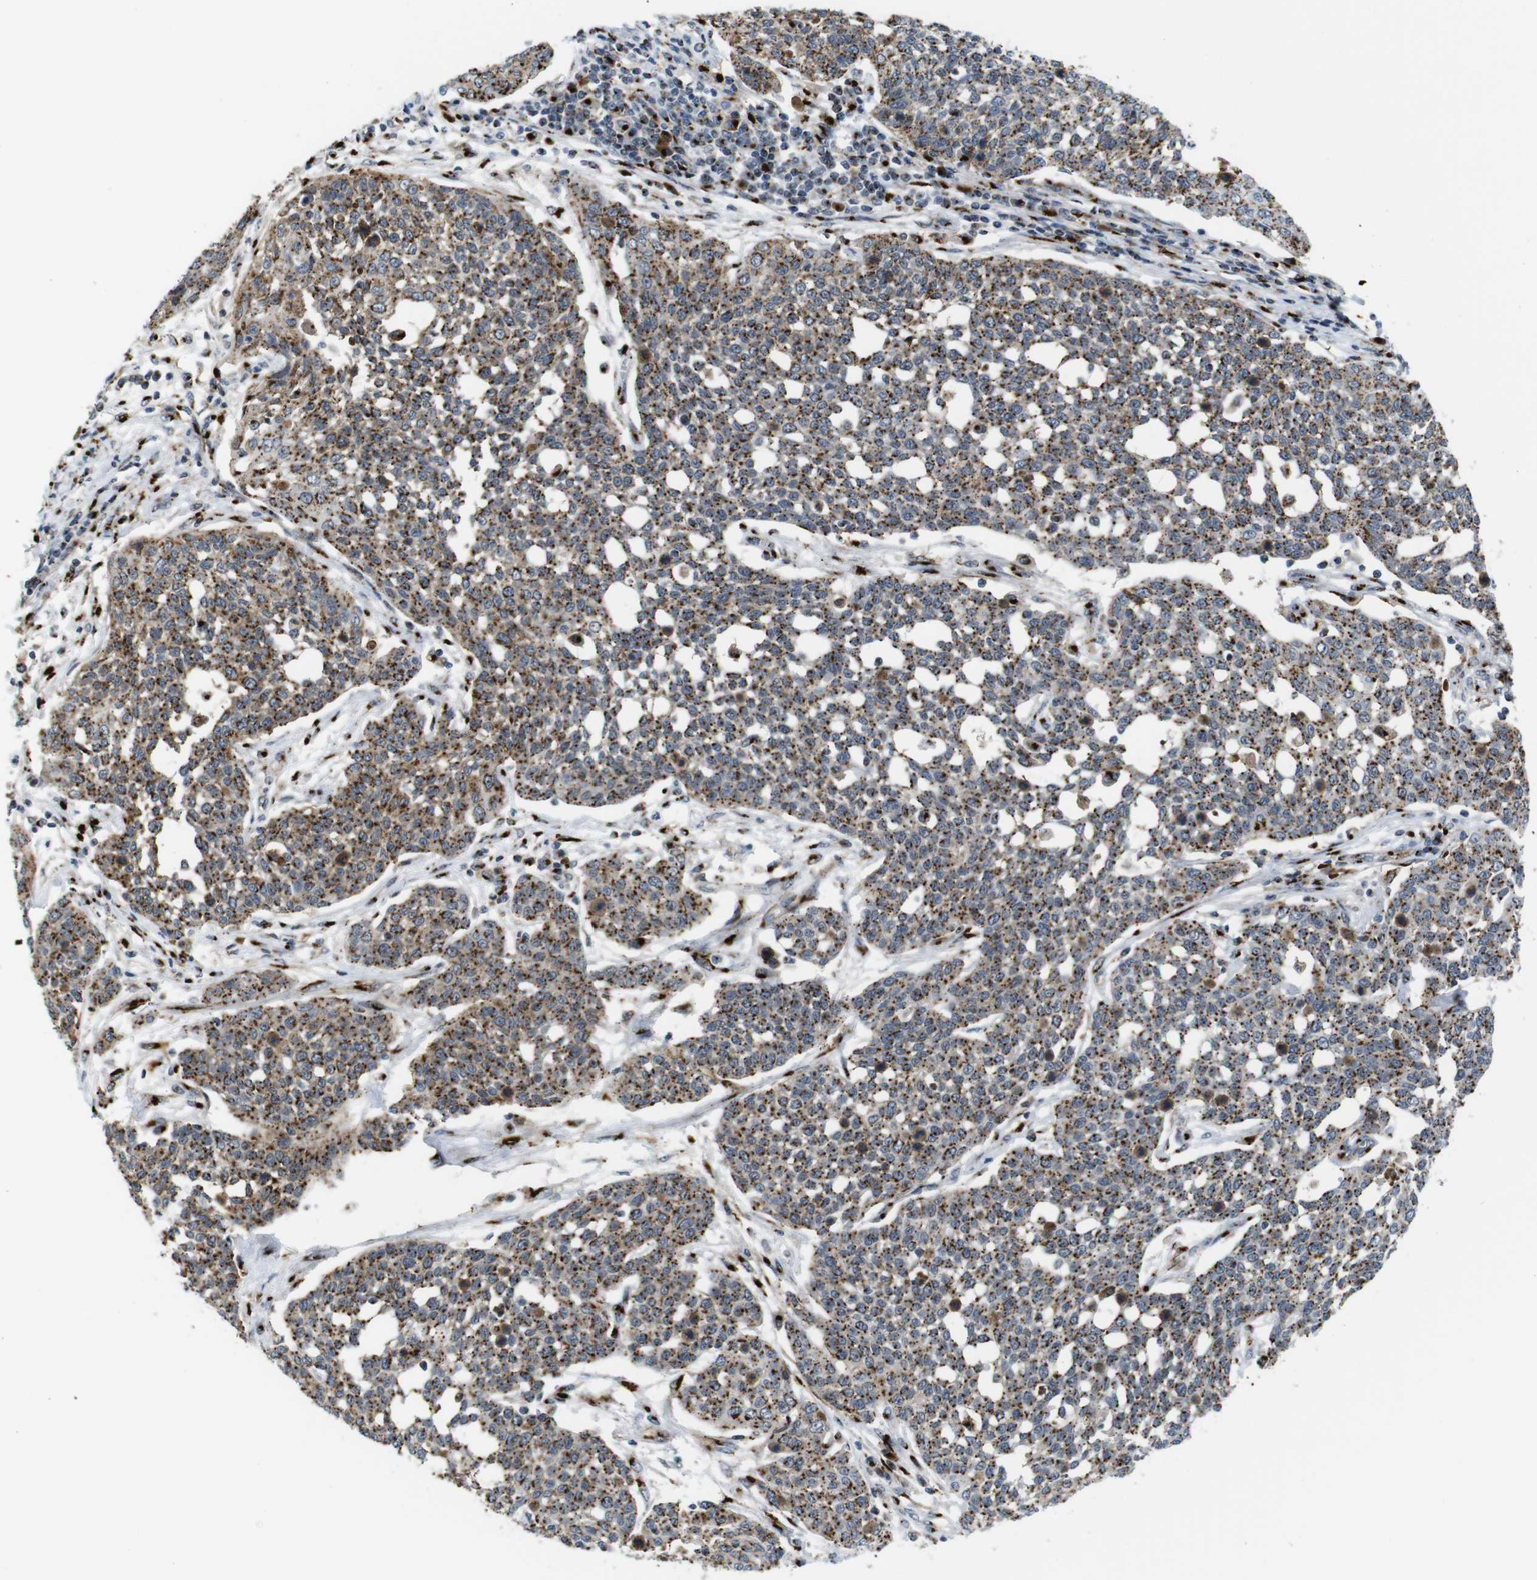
{"staining": {"intensity": "strong", "quantity": ">75%", "location": "cytoplasmic/membranous"}, "tissue": "cervical cancer", "cell_type": "Tumor cells", "image_type": "cancer", "snomed": [{"axis": "morphology", "description": "Squamous cell carcinoma, NOS"}, {"axis": "topography", "description": "Cervix"}], "caption": "Immunohistochemical staining of cervical cancer (squamous cell carcinoma) displays high levels of strong cytoplasmic/membranous protein positivity in approximately >75% of tumor cells.", "gene": "TGOLN2", "patient": {"sex": "female", "age": 34}}